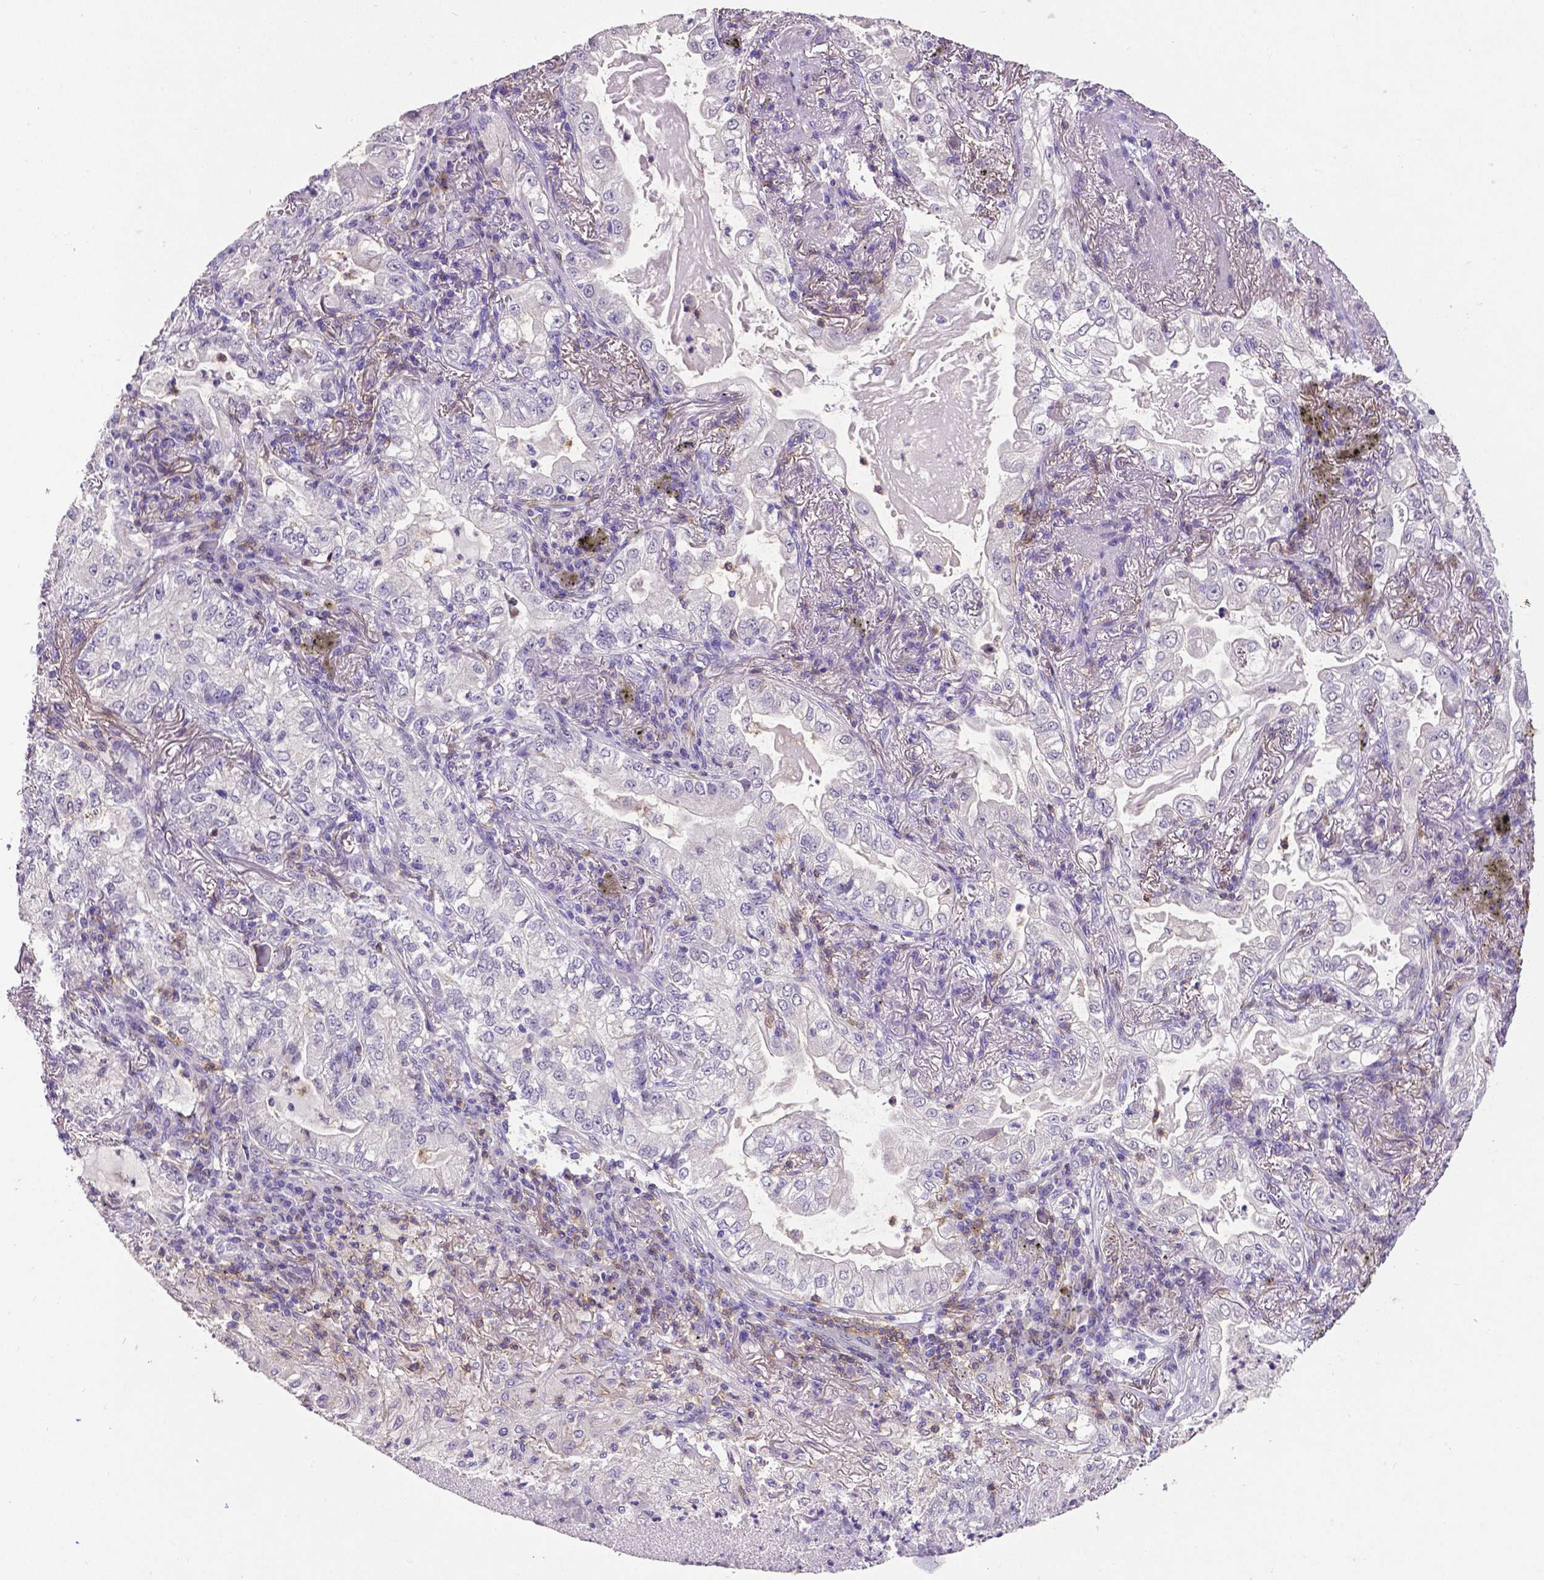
{"staining": {"intensity": "negative", "quantity": "none", "location": "none"}, "tissue": "lung cancer", "cell_type": "Tumor cells", "image_type": "cancer", "snomed": [{"axis": "morphology", "description": "Adenocarcinoma, NOS"}, {"axis": "topography", "description": "Lung"}], "caption": "Tumor cells show no significant staining in lung cancer.", "gene": "CD4", "patient": {"sex": "female", "age": 73}}